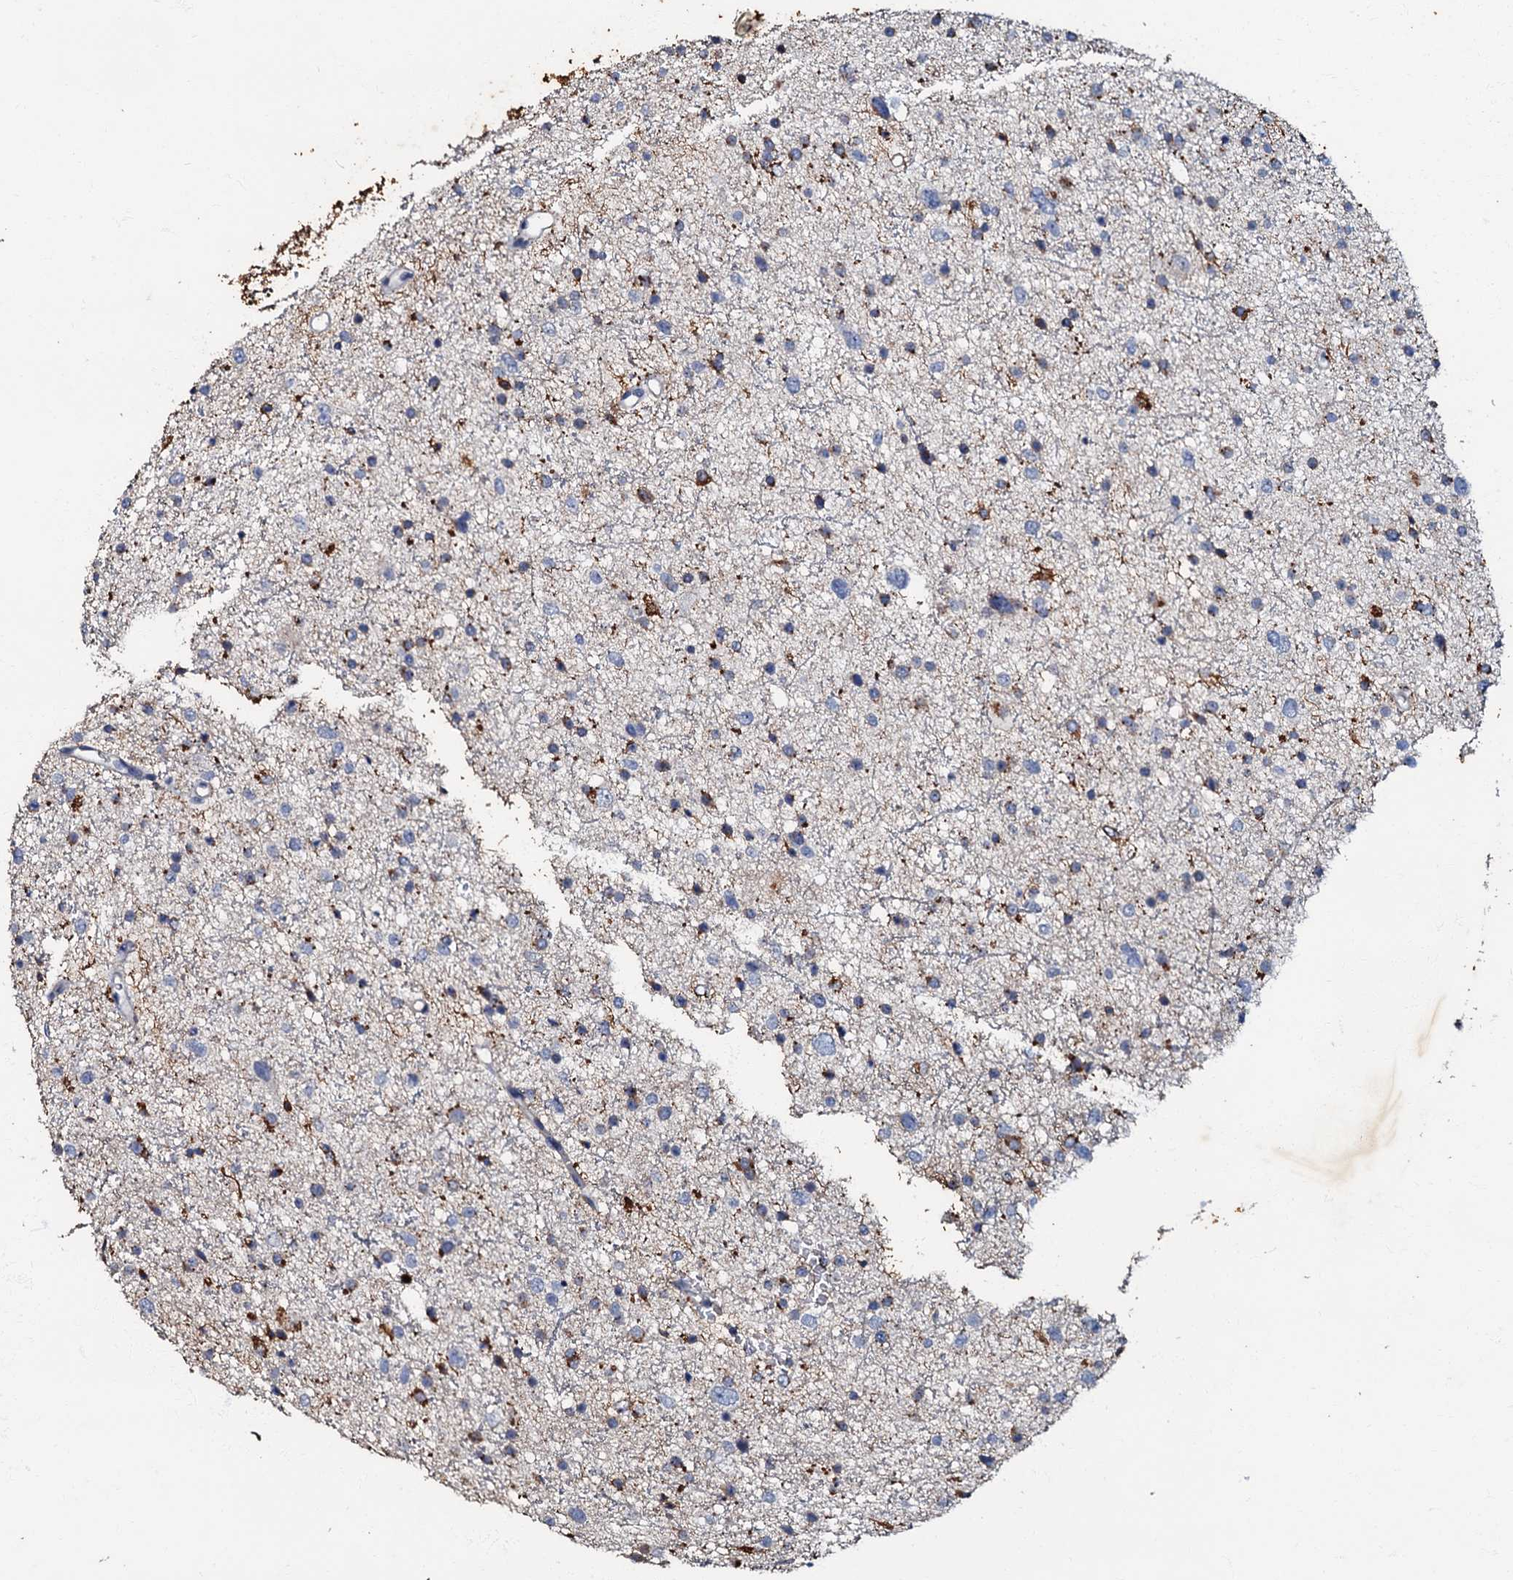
{"staining": {"intensity": "moderate", "quantity": "<25%", "location": "cytoplasmic/membranous"}, "tissue": "glioma", "cell_type": "Tumor cells", "image_type": "cancer", "snomed": [{"axis": "morphology", "description": "Glioma, malignant, Low grade"}, {"axis": "topography", "description": "Brain"}], "caption": "Protein staining shows moderate cytoplasmic/membranous positivity in about <25% of tumor cells in glioma. Immunohistochemistry stains the protein of interest in brown and the nuclei are stained blue.", "gene": "MANSC4", "patient": {"sex": "female", "age": 37}}